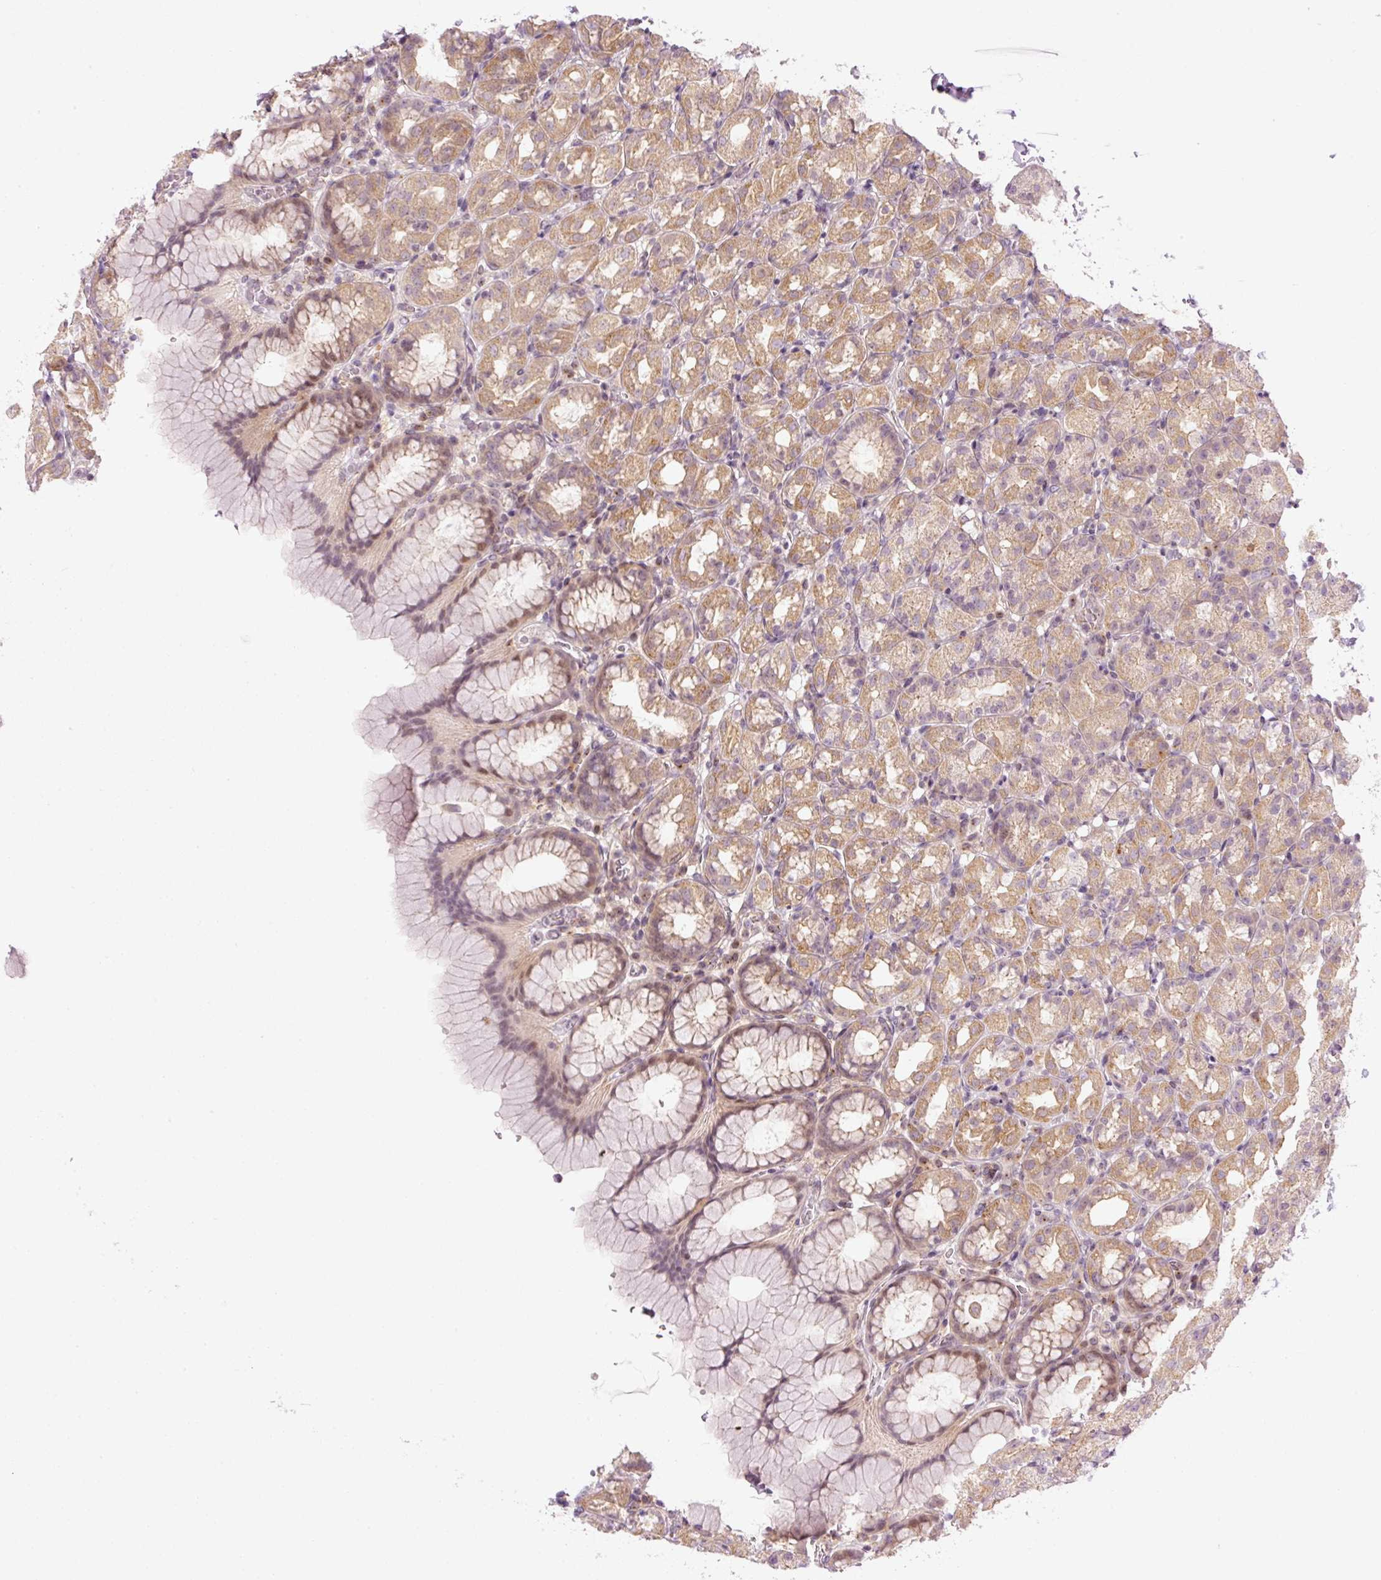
{"staining": {"intensity": "moderate", "quantity": "25%-75%", "location": "cytoplasmic/membranous,nuclear"}, "tissue": "stomach", "cell_type": "Glandular cells", "image_type": "normal", "snomed": [{"axis": "morphology", "description": "Normal tissue, NOS"}, {"axis": "topography", "description": "Stomach, upper"}], "caption": "Stomach stained for a protein displays moderate cytoplasmic/membranous,nuclear positivity in glandular cells. The protein of interest is shown in brown color, while the nuclei are stained blue.", "gene": "MZT2A", "patient": {"sex": "female", "age": 81}}